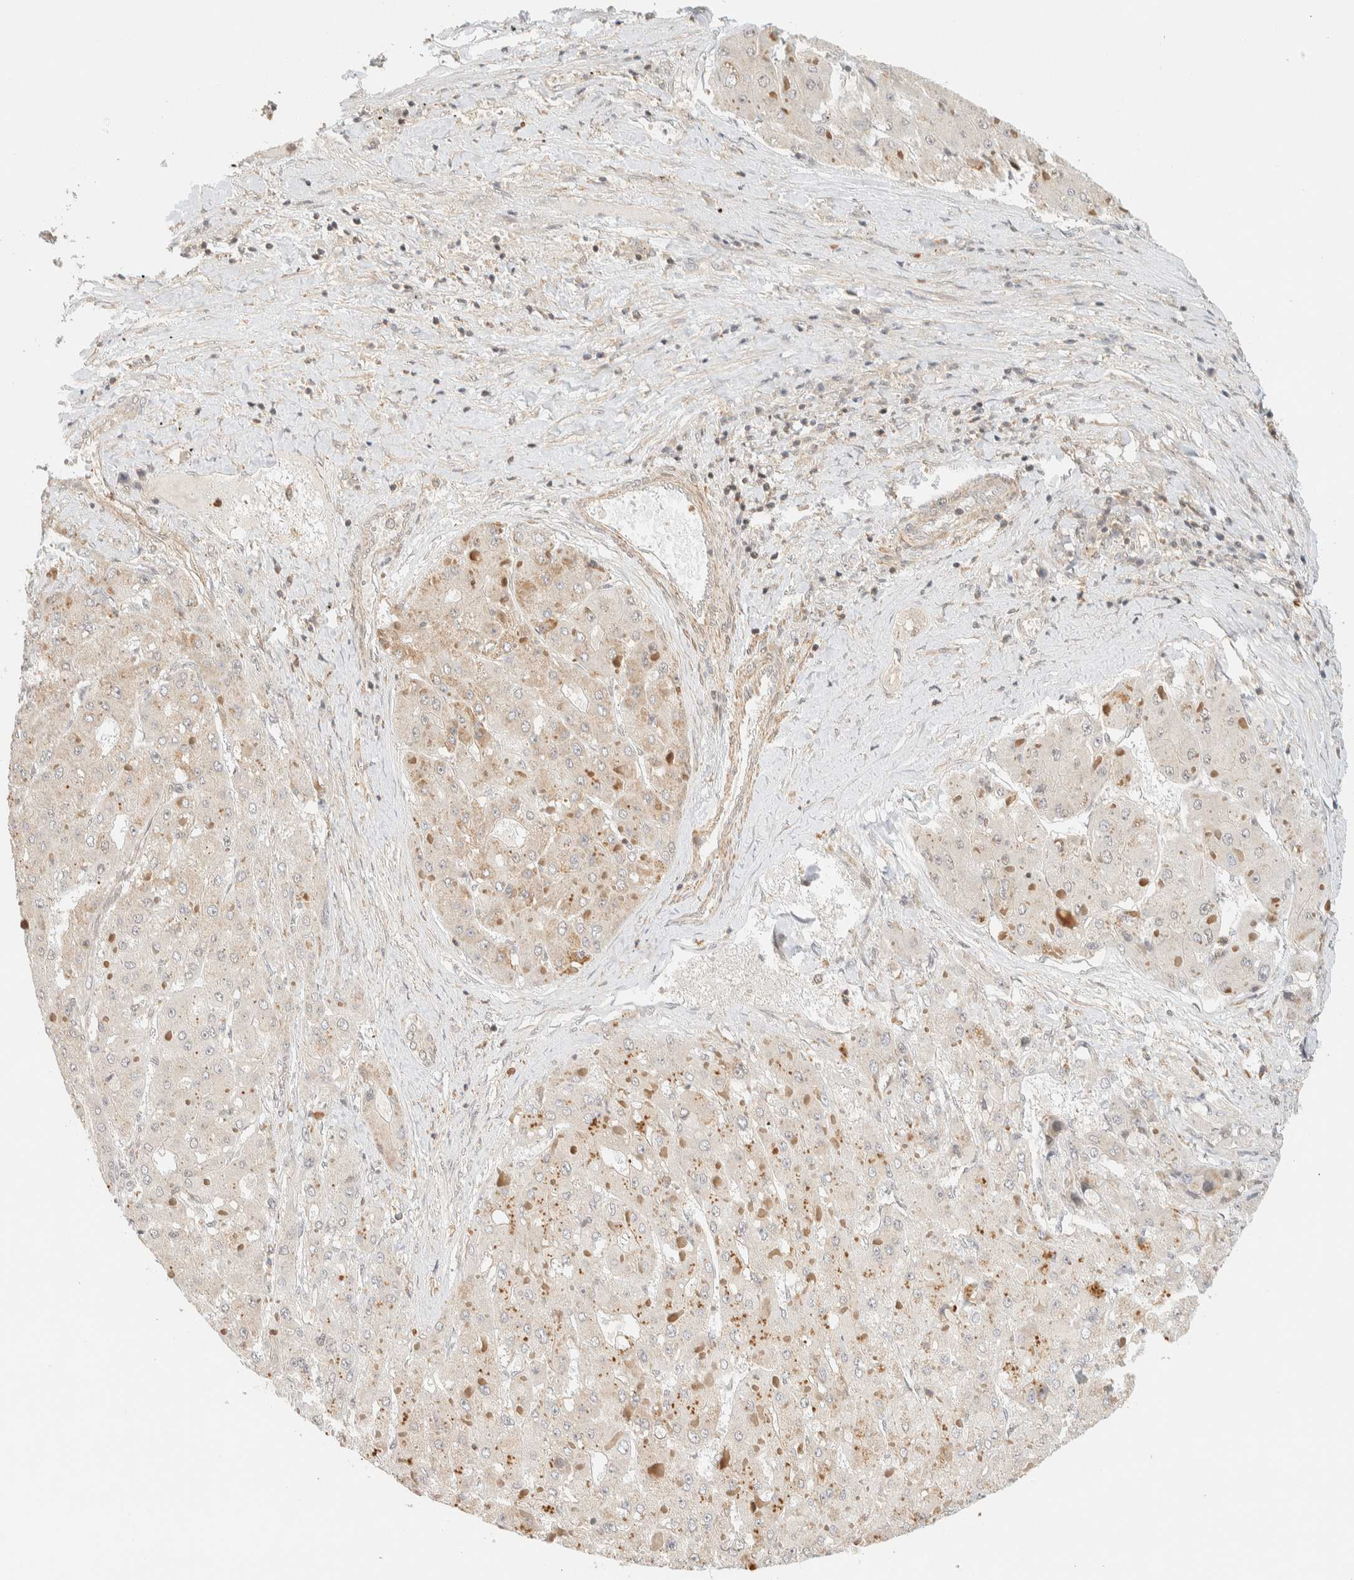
{"staining": {"intensity": "weak", "quantity": "<25%", "location": "cytoplasmic/membranous"}, "tissue": "liver cancer", "cell_type": "Tumor cells", "image_type": "cancer", "snomed": [{"axis": "morphology", "description": "Carcinoma, Hepatocellular, NOS"}, {"axis": "topography", "description": "Liver"}], "caption": "Tumor cells show no significant expression in hepatocellular carcinoma (liver).", "gene": "ARFGEF1", "patient": {"sex": "female", "age": 73}}